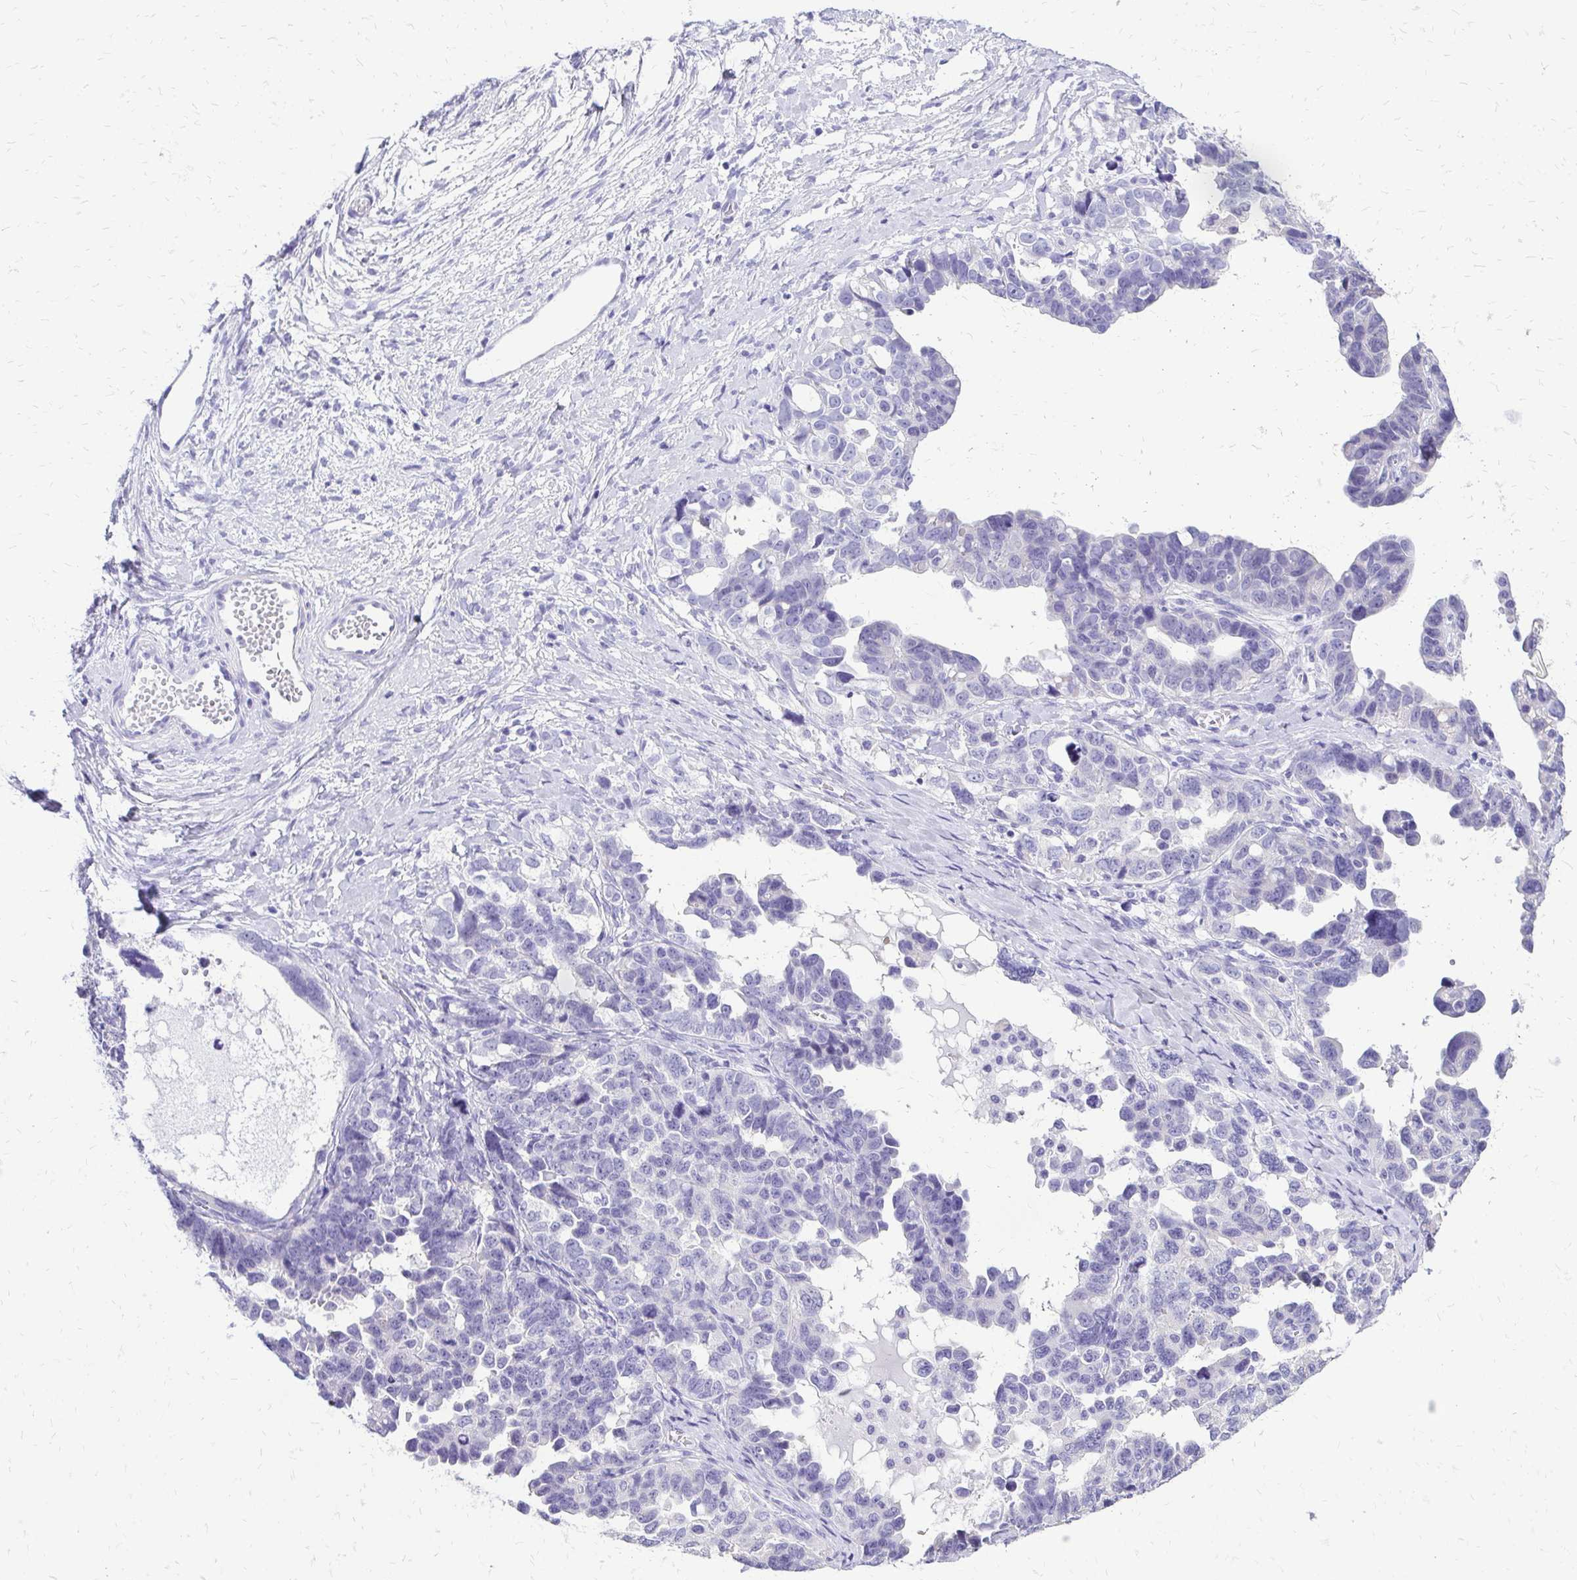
{"staining": {"intensity": "negative", "quantity": "none", "location": "none"}, "tissue": "ovarian cancer", "cell_type": "Tumor cells", "image_type": "cancer", "snomed": [{"axis": "morphology", "description": "Cystadenocarcinoma, serous, NOS"}, {"axis": "topography", "description": "Ovary"}], "caption": "This is an IHC micrograph of ovarian serous cystadenocarcinoma. There is no staining in tumor cells.", "gene": "SLC32A1", "patient": {"sex": "female", "age": 69}}